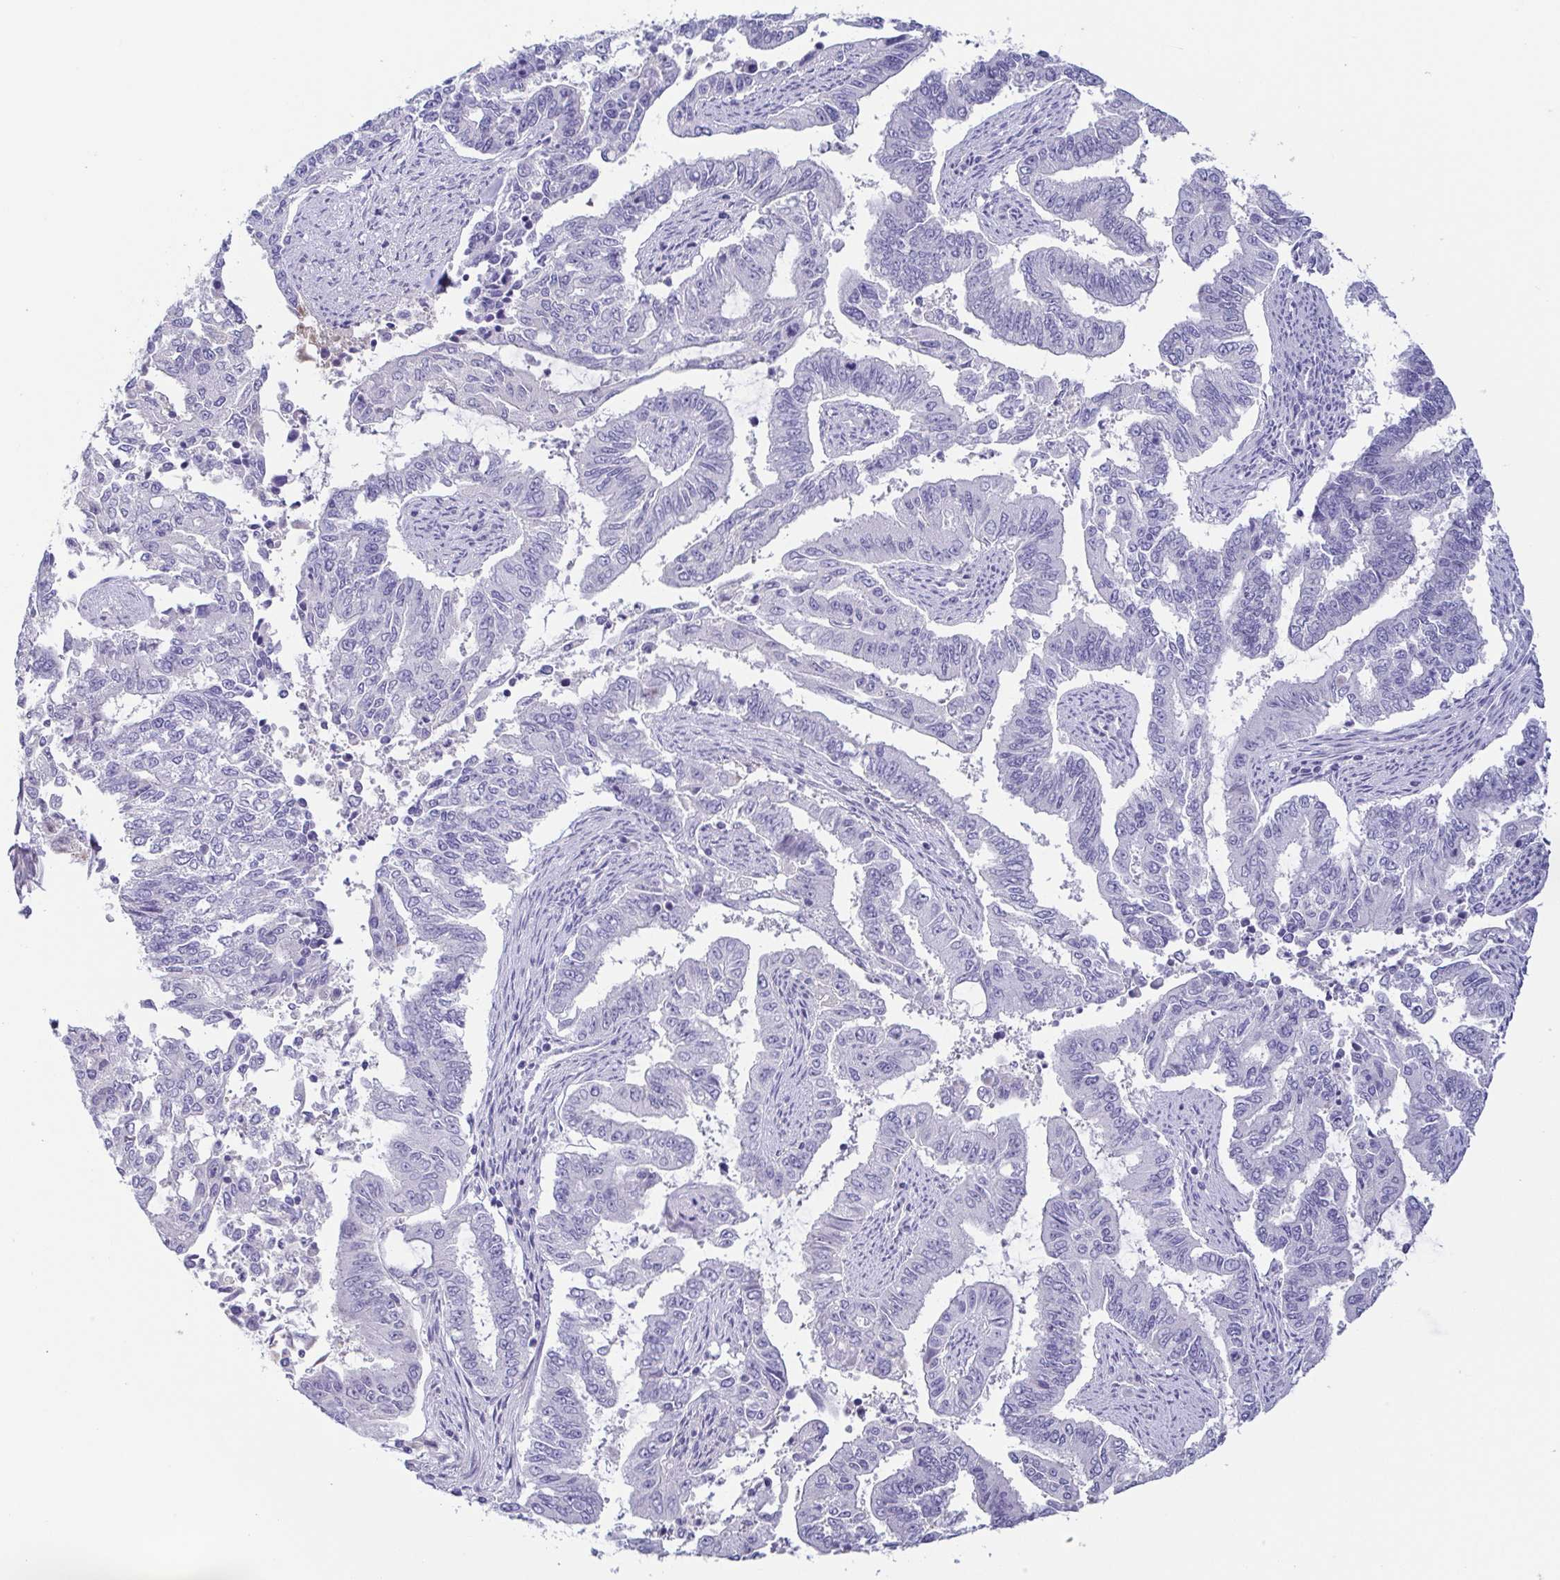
{"staining": {"intensity": "negative", "quantity": "none", "location": "none"}, "tissue": "endometrial cancer", "cell_type": "Tumor cells", "image_type": "cancer", "snomed": [{"axis": "morphology", "description": "Adenocarcinoma, NOS"}, {"axis": "topography", "description": "Uterus"}], "caption": "This is an immunohistochemistry (IHC) photomicrograph of endometrial cancer. There is no positivity in tumor cells.", "gene": "COL17A1", "patient": {"sex": "female", "age": 59}}